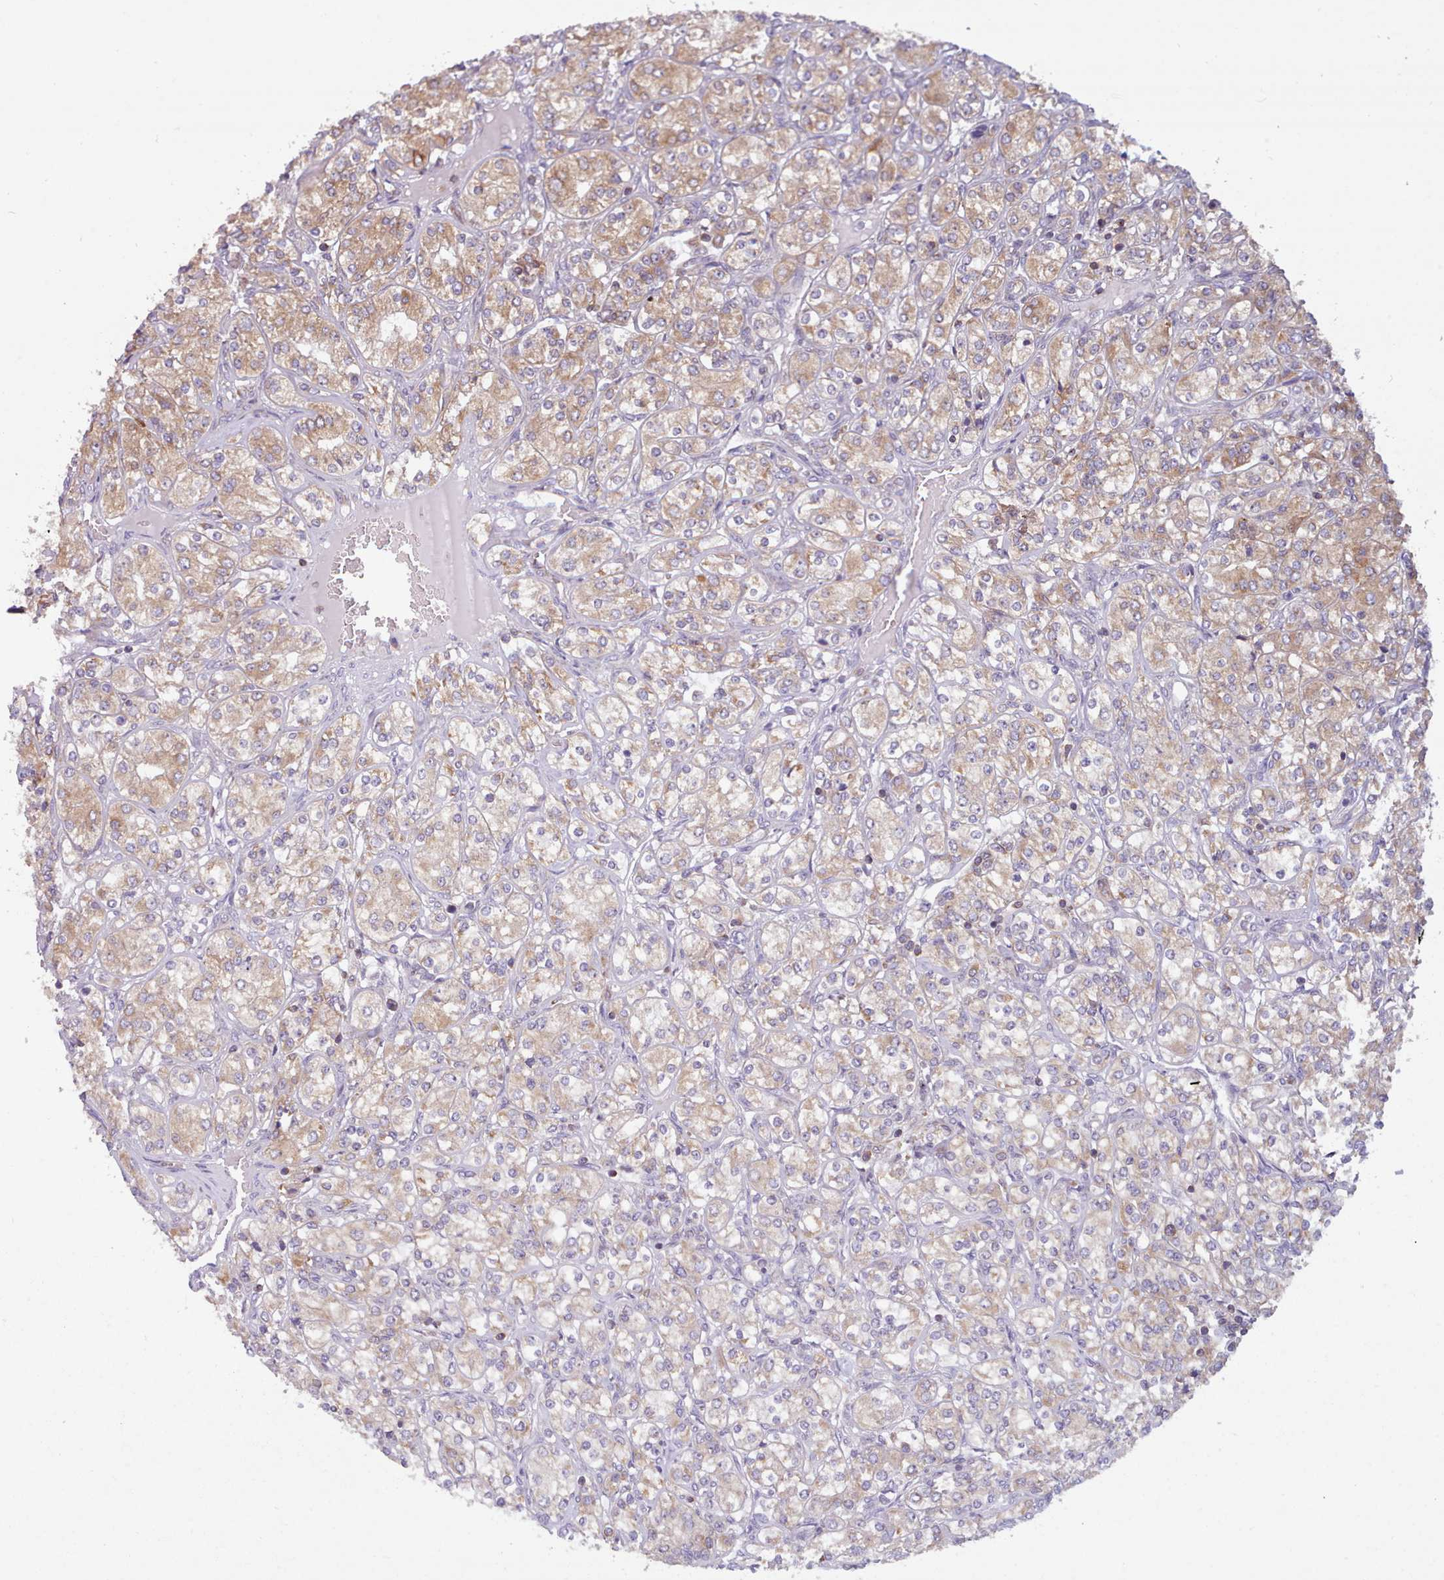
{"staining": {"intensity": "weak", "quantity": ">75%", "location": "cytoplasmic/membranous"}, "tissue": "renal cancer", "cell_type": "Tumor cells", "image_type": "cancer", "snomed": [{"axis": "morphology", "description": "Adenocarcinoma, NOS"}, {"axis": "topography", "description": "Kidney"}], "caption": "A high-resolution image shows immunohistochemistry staining of renal adenocarcinoma, which shows weak cytoplasmic/membranous staining in about >75% of tumor cells. The staining was performed using DAB (3,3'-diaminobenzidine), with brown indicating positive protein expression. Nuclei are stained blue with hematoxylin.", "gene": "CRYBG1", "patient": {"sex": "male", "age": 77}}